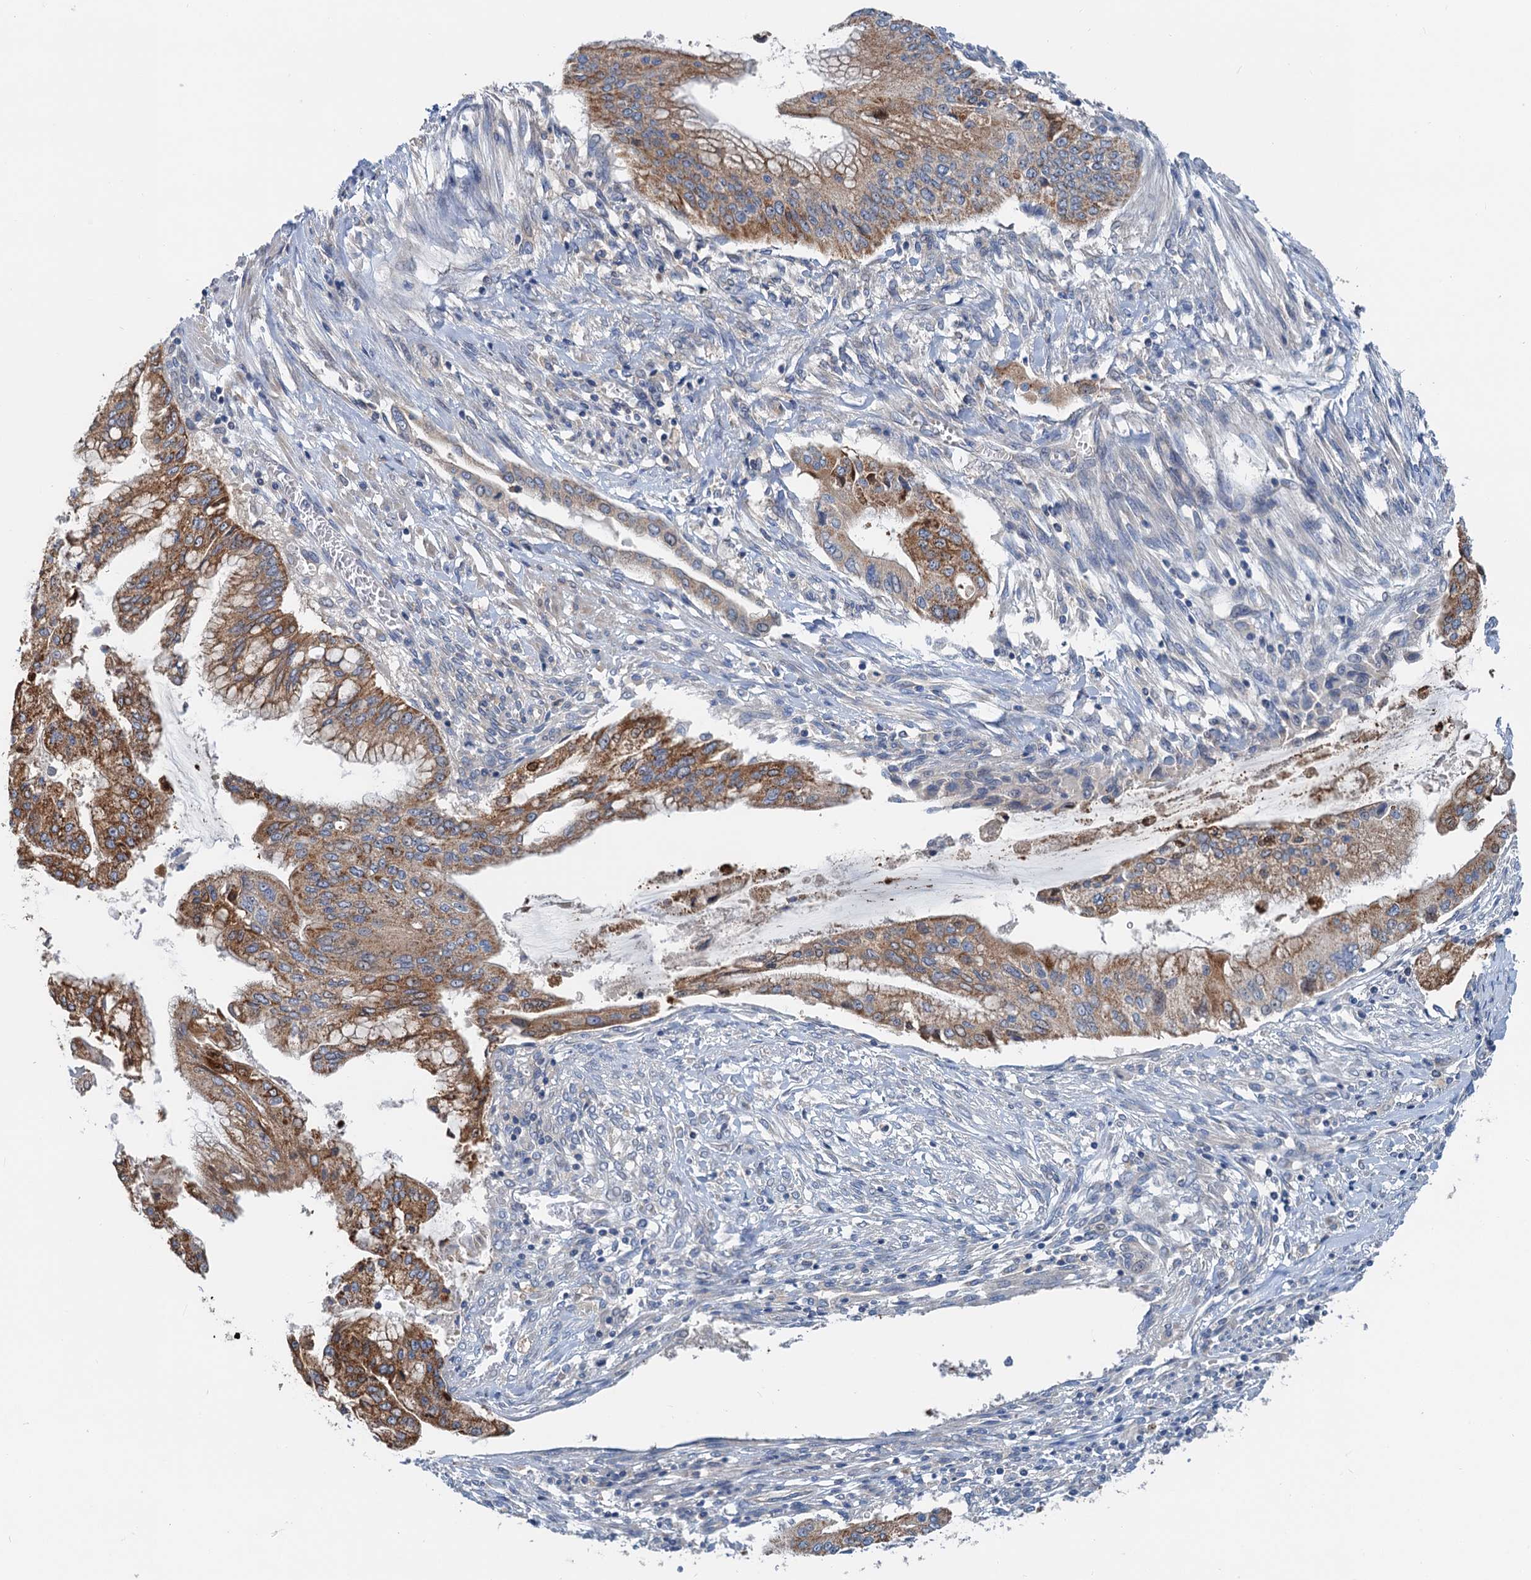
{"staining": {"intensity": "moderate", "quantity": ">75%", "location": "cytoplasmic/membranous"}, "tissue": "pancreatic cancer", "cell_type": "Tumor cells", "image_type": "cancer", "snomed": [{"axis": "morphology", "description": "Adenocarcinoma, NOS"}, {"axis": "topography", "description": "Pancreas"}], "caption": "IHC of pancreatic cancer exhibits medium levels of moderate cytoplasmic/membranous staining in about >75% of tumor cells.", "gene": "ANKRD26", "patient": {"sex": "male", "age": 46}}